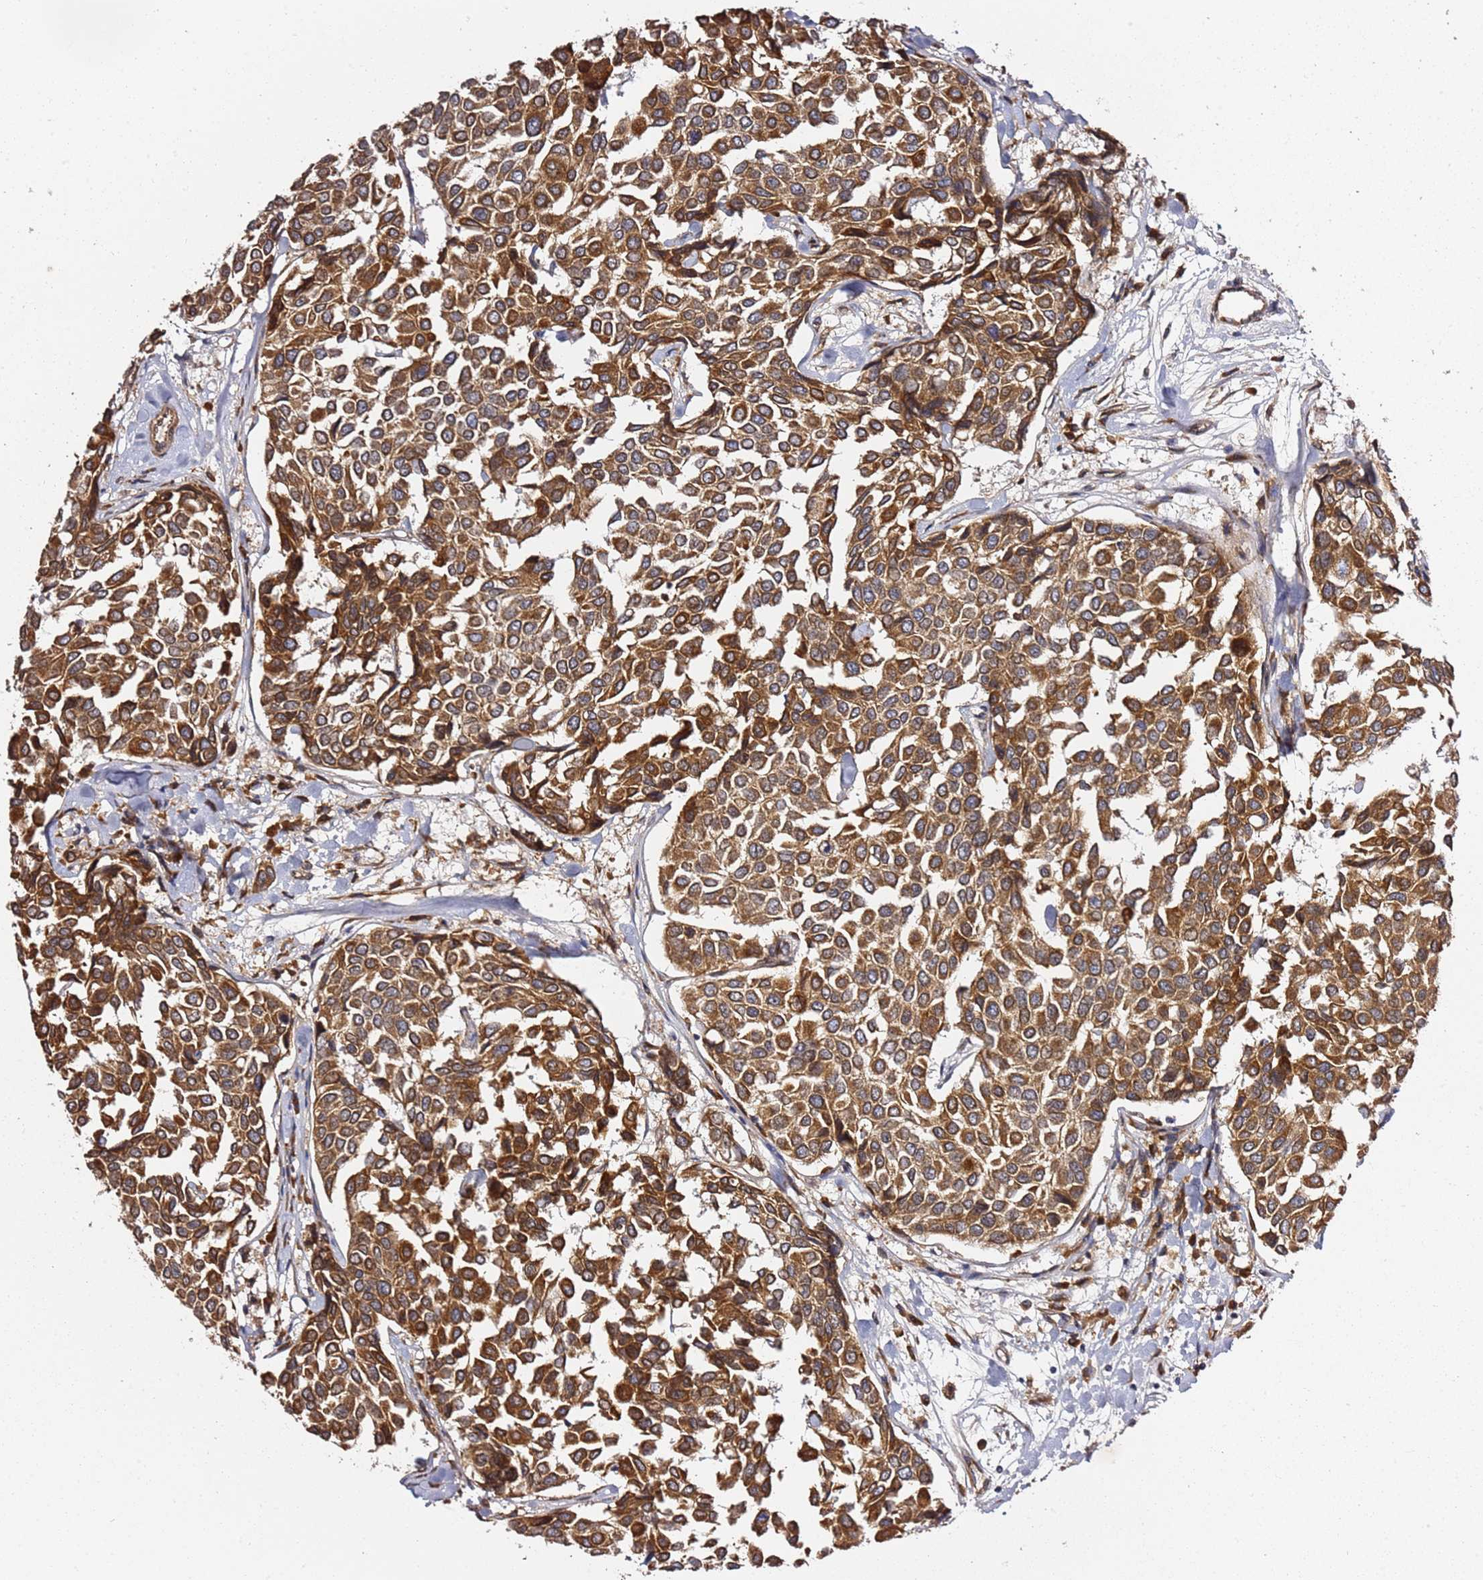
{"staining": {"intensity": "strong", "quantity": ">75%", "location": "cytoplasmic/membranous"}, "tissue": "breast cancer", "cell_type": "Tumor cells", "image_type": "cancer", "snomed": [{"axis": "morphology", "description": "Duct carcinoma"}, {"axis": "topography", "description": "Breast"}], "caption": "IHC histopathology image of human breast invasive ductal carcinoma stained for a protein (brown), which demonstrates high levels of strong cytoplasmic/membranous staining in approximately >75% of tumor cells.", "gene": "PRKAB2", "patient": {"sex": "female", "age": 55}}